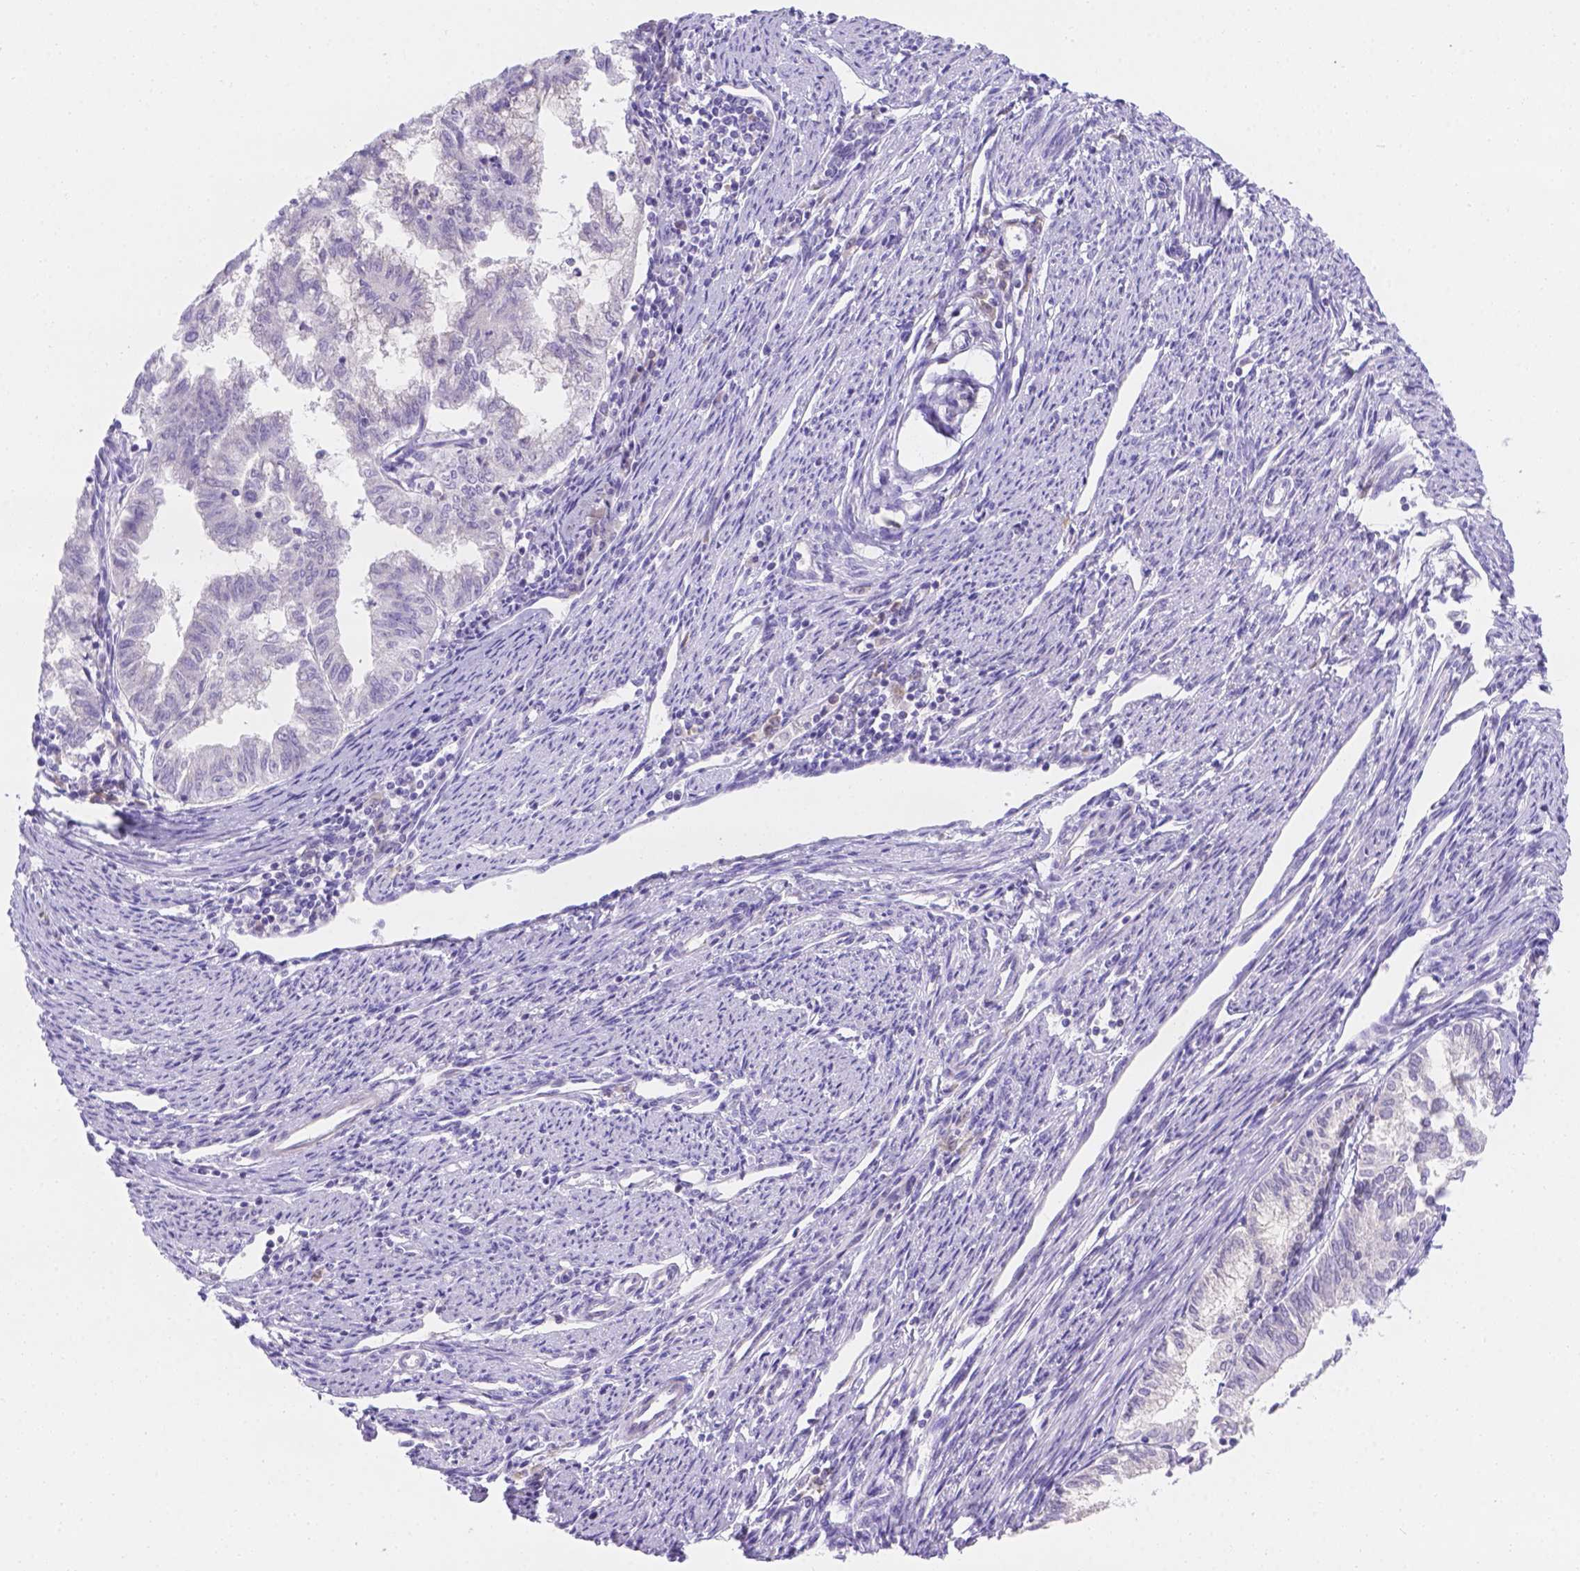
{"staining": {"intensity": "negative", "quantity": "none", "location": "none"}, "tissue": "endometrial cancer", "cell_type": "Tumor cells", "image_type": "cancer", "snomed": [{"axis": "morphology", "description": "Adenocarcinoma, NOS"}, {"axis": "topography", "description": "Endometrium"}], "caption": "Tumor cells show no significant expression in adenocarcinoma (endometrial). Nuclei are stained in blue.", "gene": "CD96", "patient": {"sex": "female", "age": 79}}